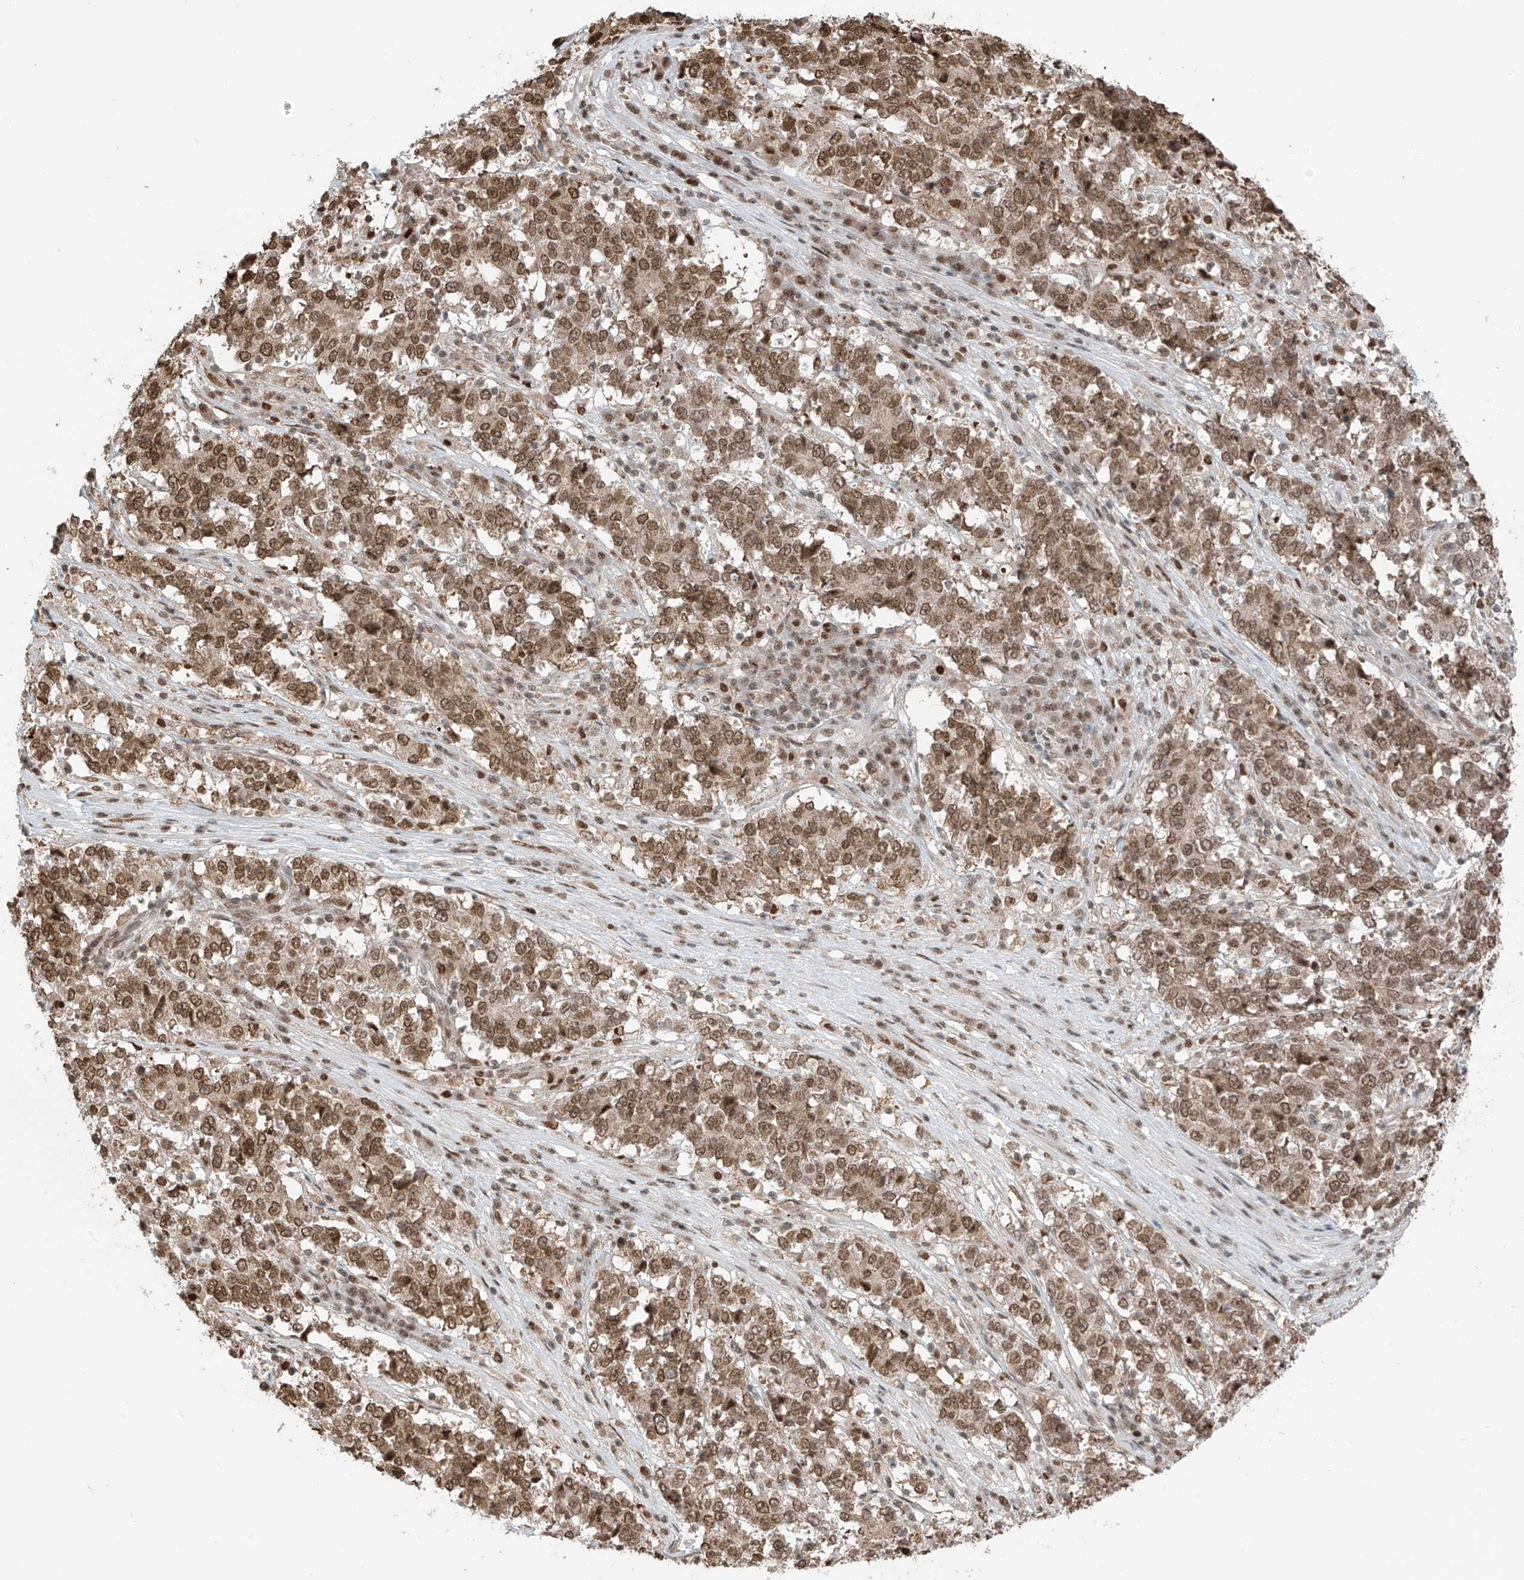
{"staining": {"intensity": "moderate", "quantity": ">75%", "location": "nuclear"}, "tissue": "stomach cancer", "cell_type": "Tumor cells", "image_type": "cancer", "snomed": [{"axis": "morphology", "description": "Adenocarcinoma, NOS"}, {"axis": "topography", "description": "Stomach"}], "caption": "IHC staining of adenocarcinoma (stomach), which exhibits medium levels of moderate nuclear positivity in approximately >75% of tumor cells indicating moderate nuclear protein positivity. The staining was performed using DAB (brown) for protein detection and nuclei were counterstained in hematoxylin (blue).", "gene": "KPNB1", "patient": {"sex": "male", "age": 59}}